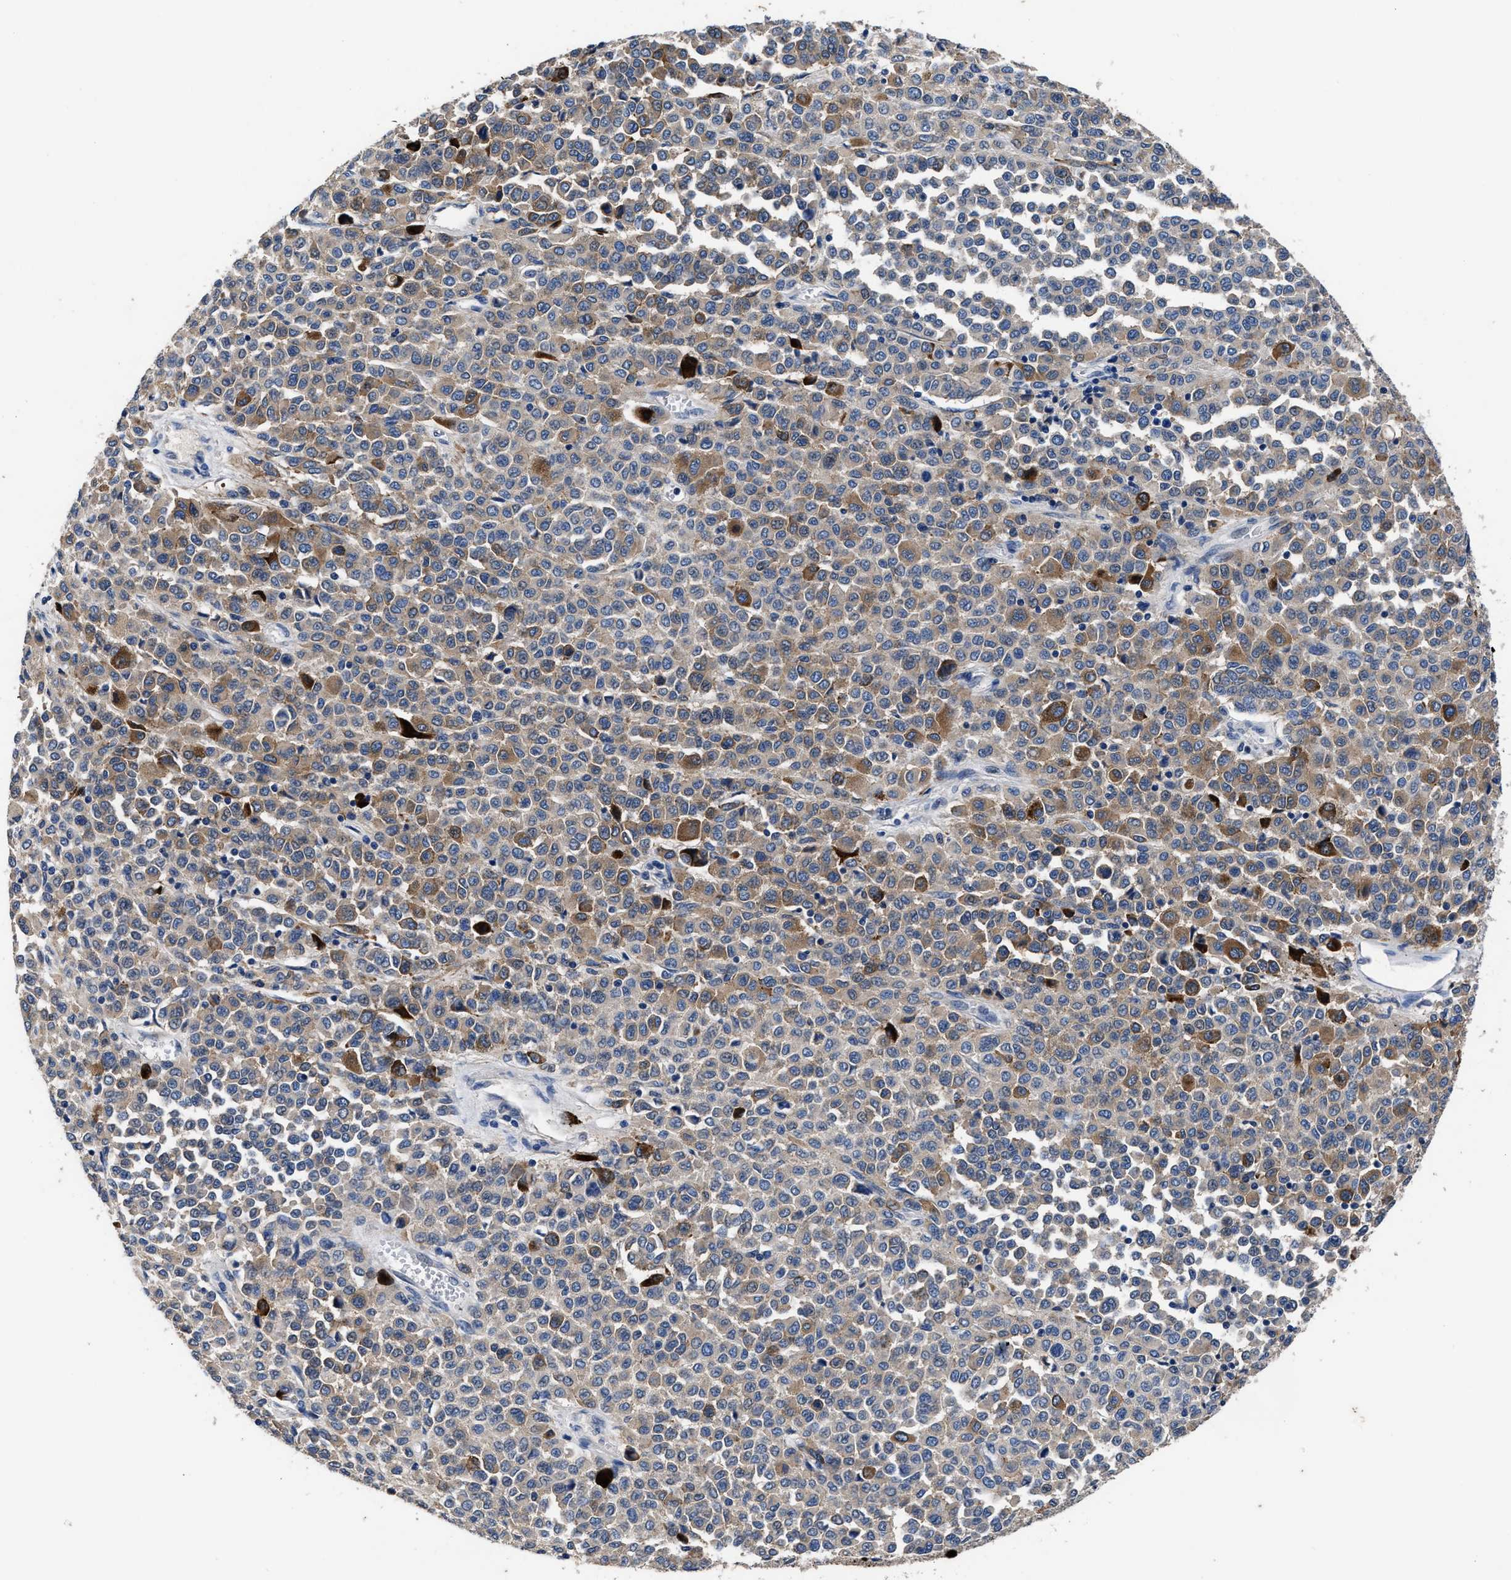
{"staining": {"intensity": "moderate", "quantity": "25%-75%", "location": "cytoplasmic/membranous"}, "tissue": "melanoma", "cell_type": "Tumor cells", "image_type": "cancer", "snomed": [{"axis": "morphology", "description": "Malignant melanoma, Metastatic site"}, {"axis": "topography", "description": "Pancreas"}], "caption": "Moderate cytoplasmic/membranous staining is appreciated in approximately 25%-75% of tumor cells in malignant melanoma (metastatic site).", "gene": "UBR4", "patient": {"sex": "female", "age": 30}}